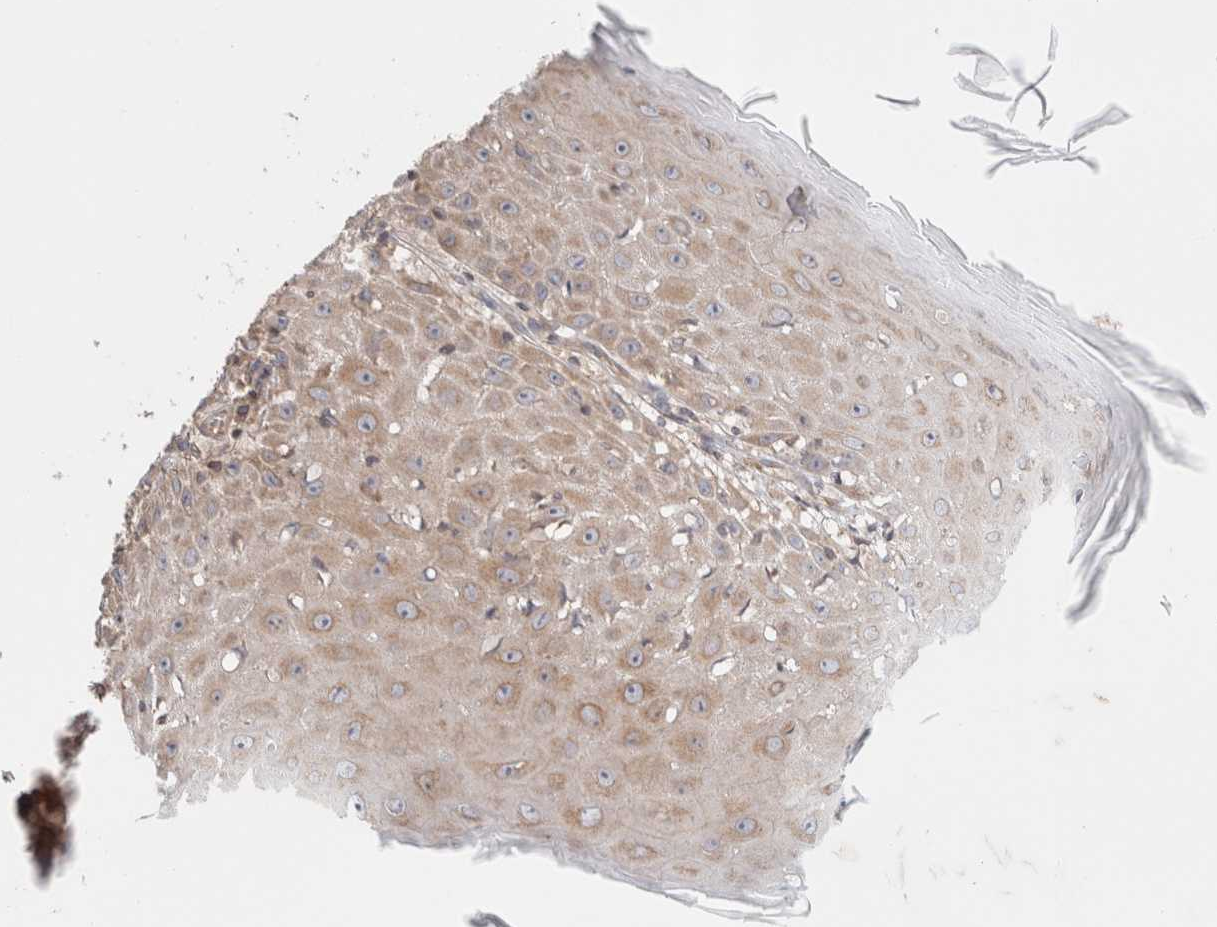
{"staining": {"intensity": "weak", "quantity": "25%-75%", "location": "cytoplasmic/membranous"}, "tissue": "skin cancer", "cell_type": "Tumor cells", "image_type": "cancer", "snomed": [{"axis": "morphology", "description": "Squamous cell carcinoma, NOS"}, {"axis": "topography", "description": "Skin"}], "caption": "Weak cytoplasmic/membranous protein staining is identified in about 25%-75% of tumor cells in skin squamous cell carcinoma.", "gene": "SIKE1", "patient": {"sex": "female", "age": 73}}